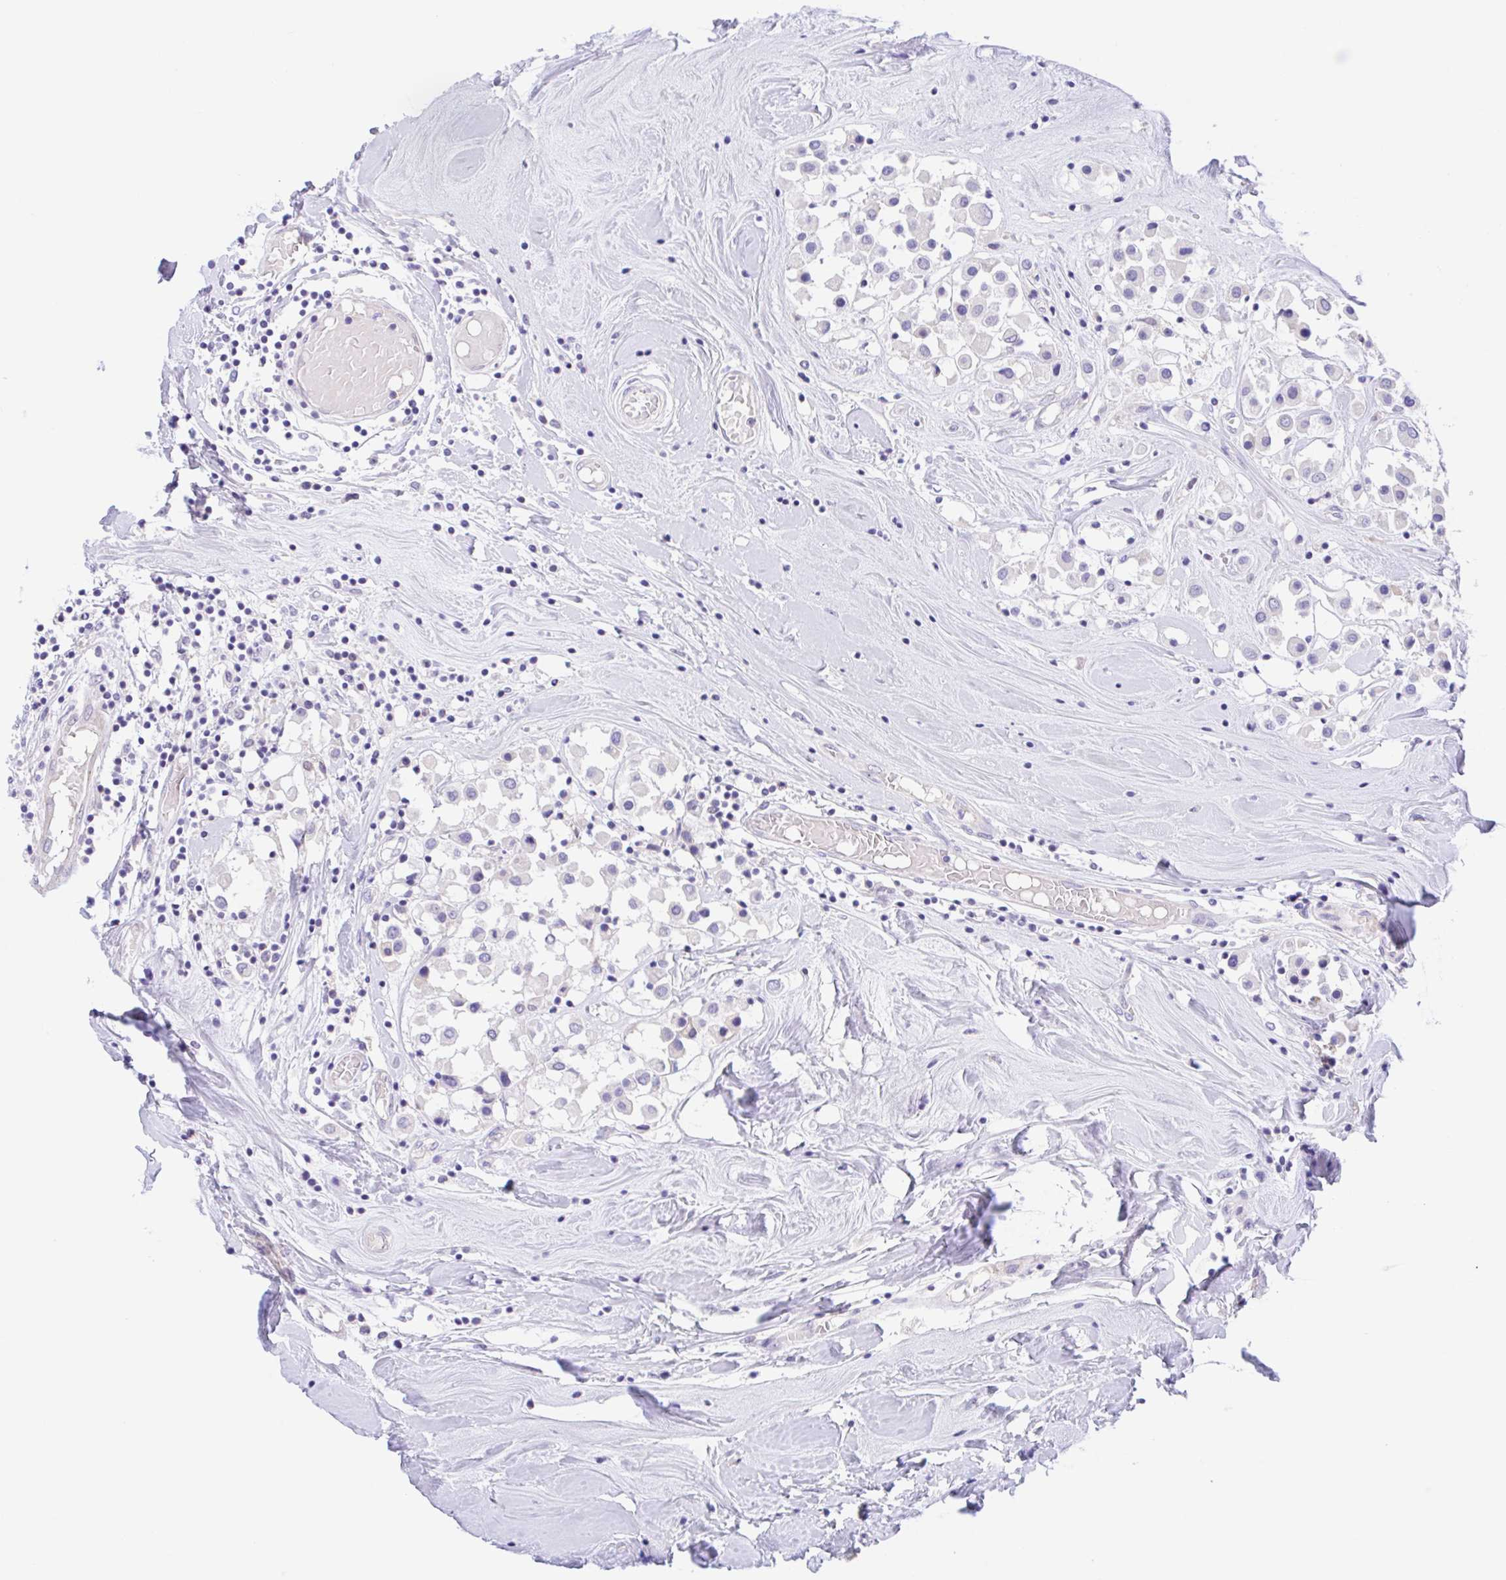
{"staining": {"intensity": "negative", "quantity": "none", "location": "none"}, "tissue": "breast cancer", "cell_type": "Tumor cells", "image_type": "cancer", "snomed": [{"axis": "morphology", "description": "Duct carcinoma"}, {"axis": "topography", "description": "Breast"}], "caption": "IHC micrograph of neoplastic tissue: human breast cancer (infiltrating ductal carcinoma) stained with DAB demonstrates no significant protein expression in tumor cells.", "gene": "TMEM86A", "patient": {"sex": "female", "age": 61}}